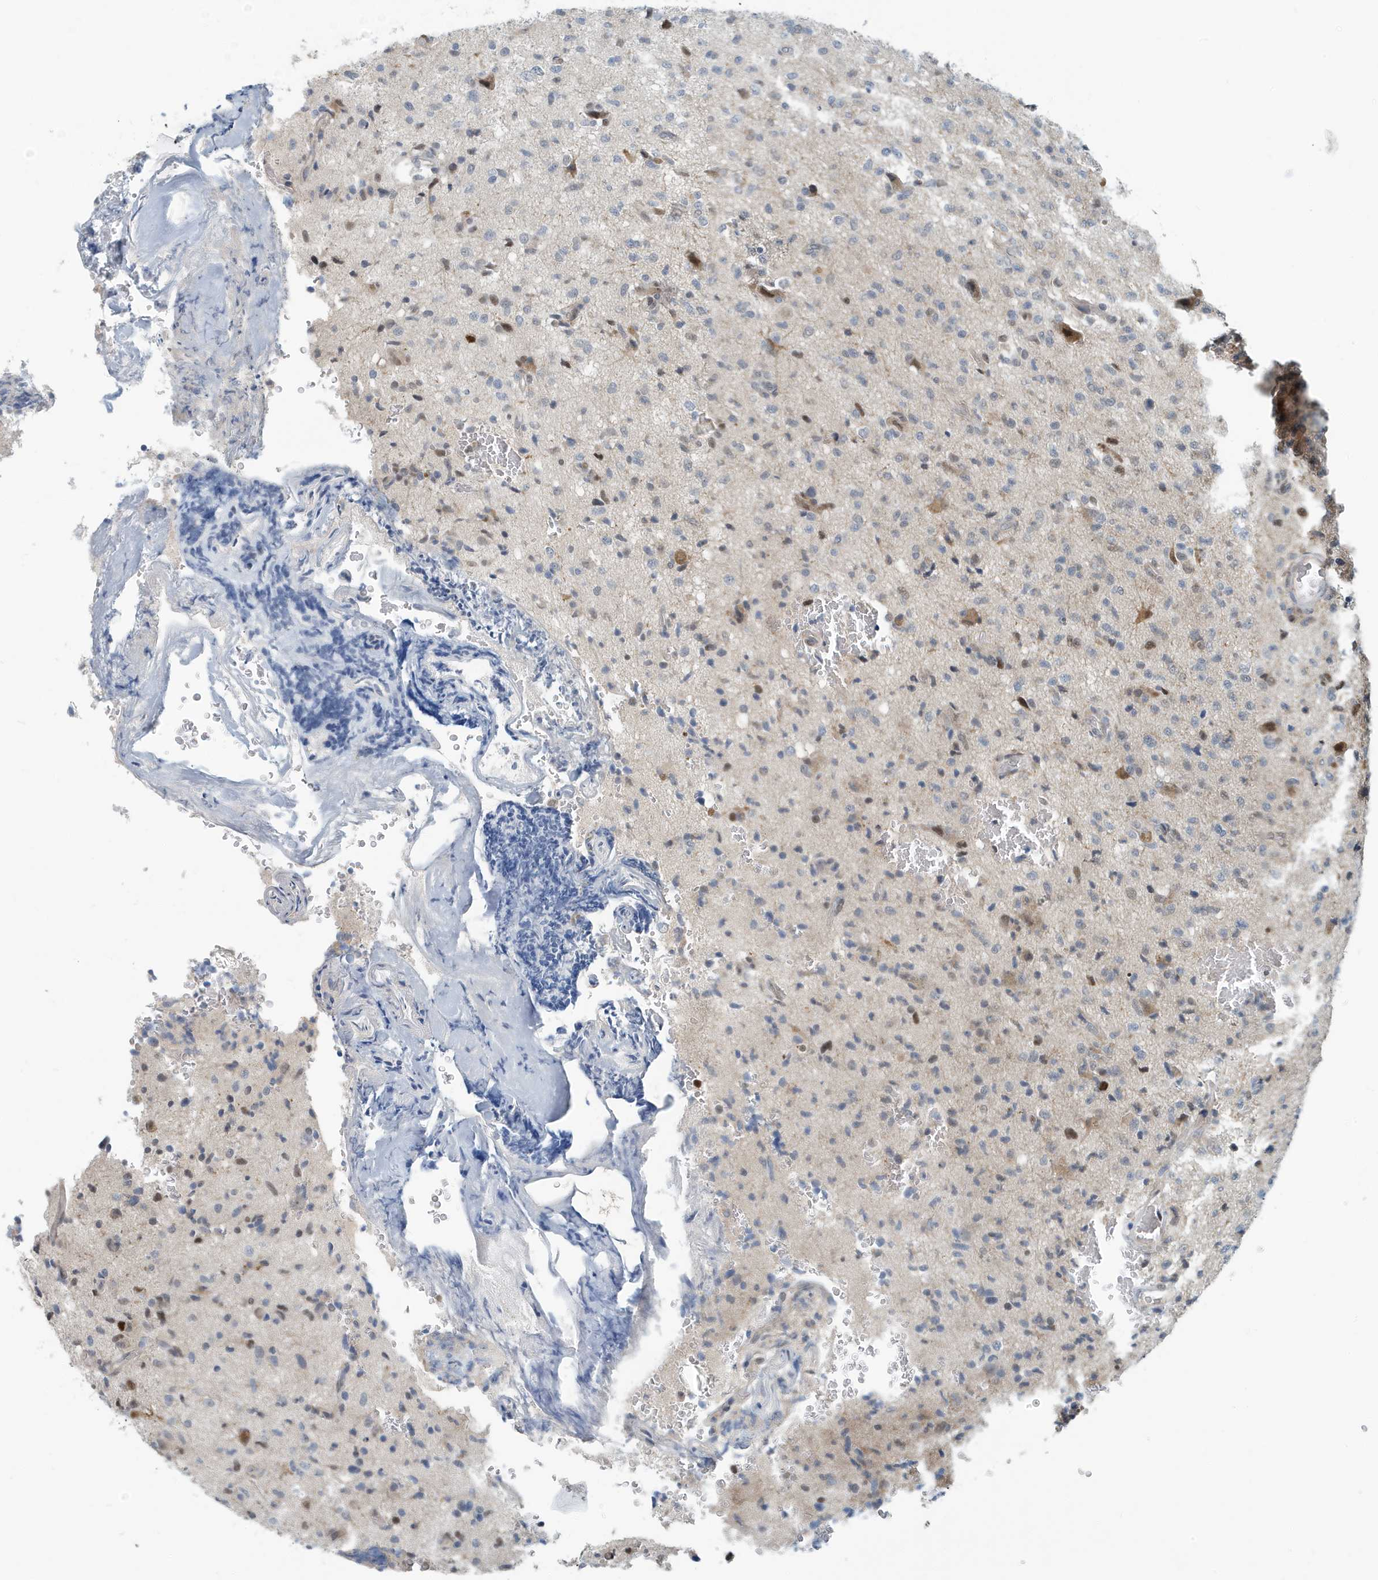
{"staining": {"intensity": "moderate", "quantity": "<25%", "location": "cytoplasmic/membranous,nuclear"}, "tissue": "glioma", "cell_type": "Tumor cells", "image_type": "cancer", "snomed": [{"axis": "morphology", "description": "Glioma, malignant, High grade"}, {"axis": "topography", "description": "Brain"}], "caption": "Human high-grade glioma (malignant) stained with a brown dye displays moderate cytoplasmic/membranous and nuclear positive expression in about <25% of tumor cells.", "gene": "KIF15", "patient": {"sex": "female", "age": 57}}